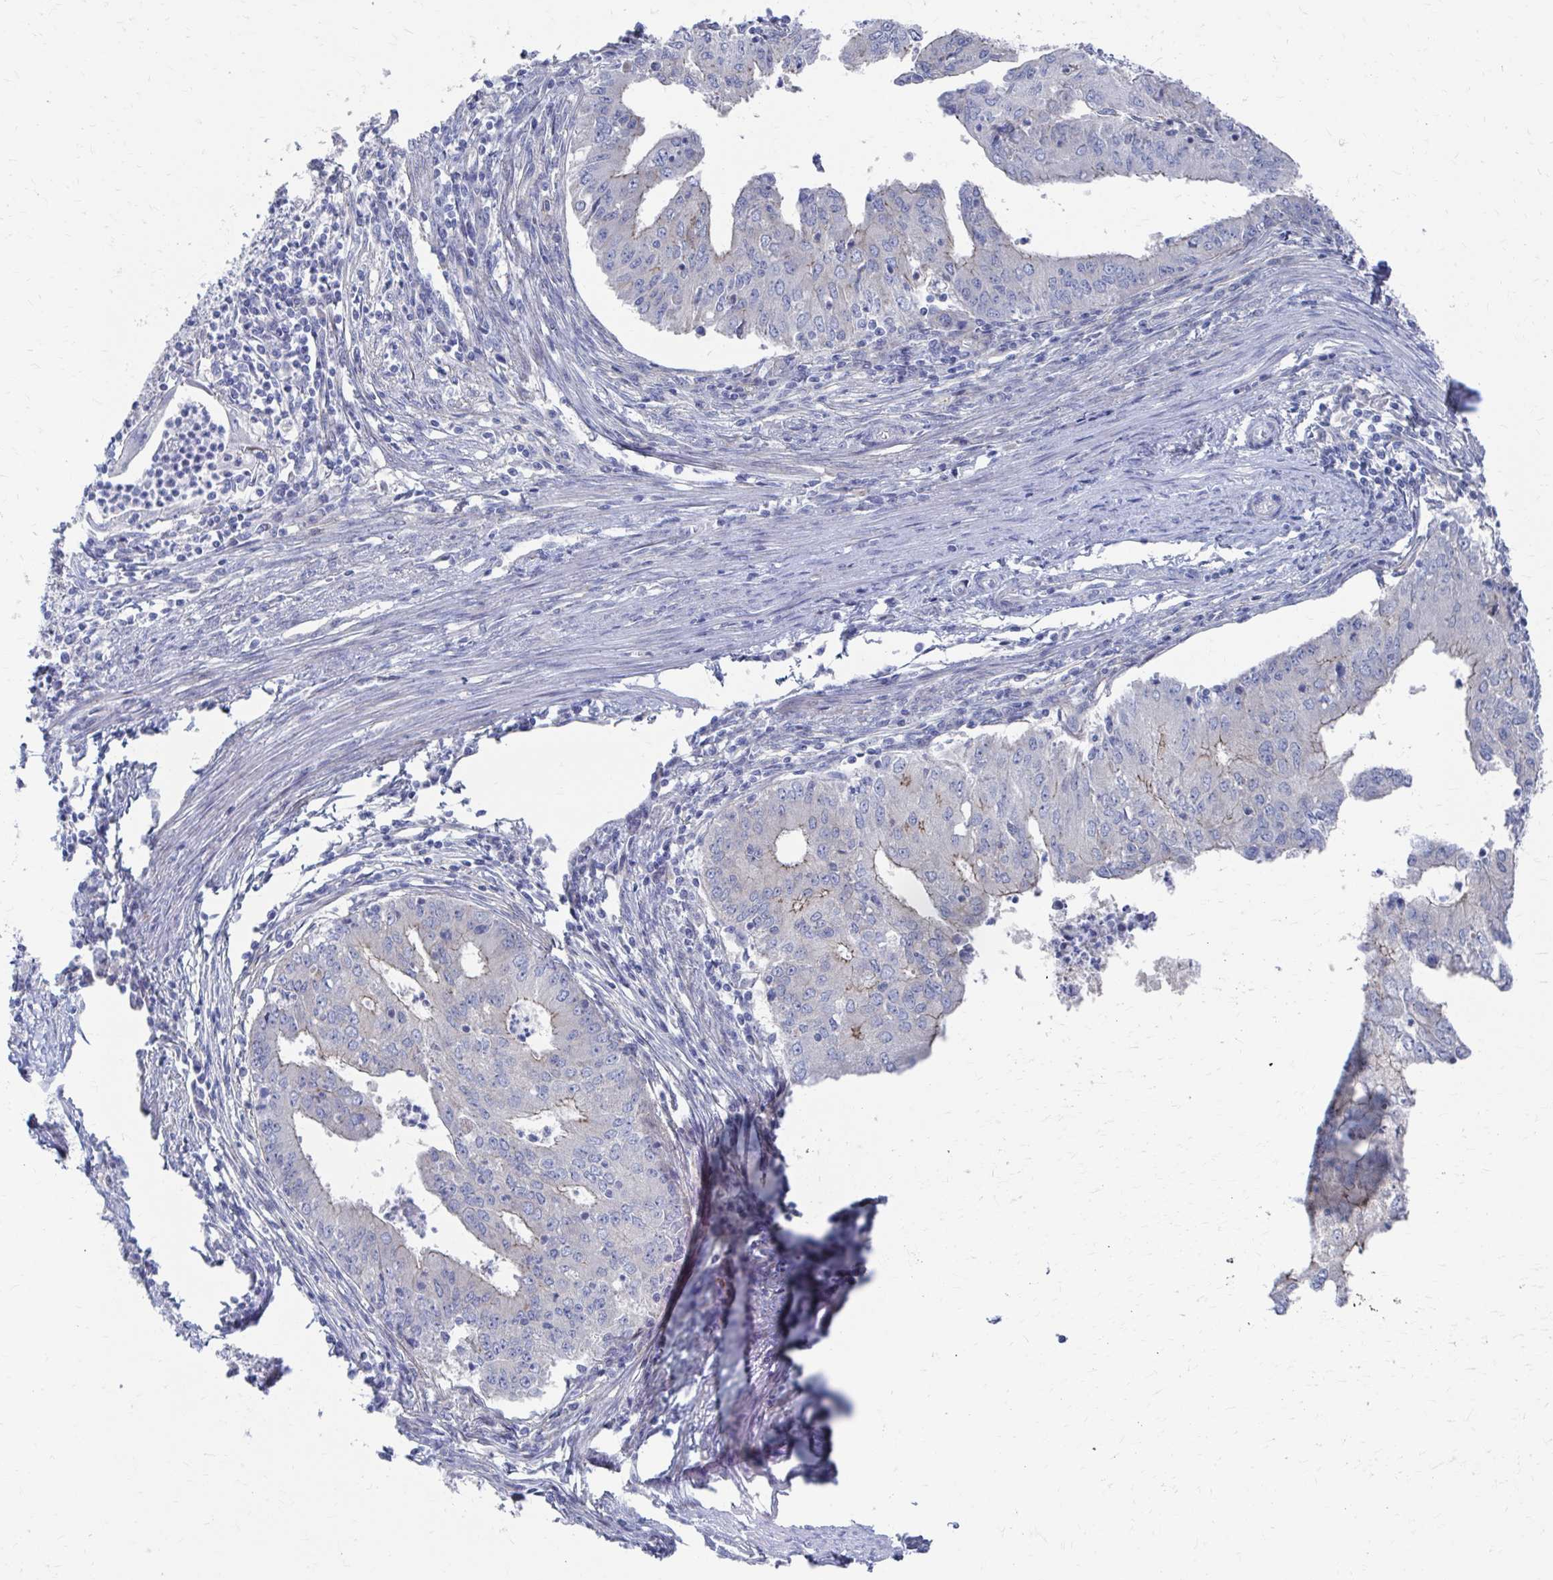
{"staining": {"intensity": "negative", "quantity": "none", "location": "none"}, "tissue": "endometrial cancer", "cell_type": "Tumor cells", "image_type": "cancer", "snomed": [{"axis": "morphology", "description": "Adenocarcinoma, NOS"}, {"axis": "topography", "description": "Endometrium"}], "caption": "Immunohistochemical staining of adenocarcinoma (endometrial) demonstrates no significant positivity in tumor cells. The staining is performed using DAB brown chromogen with nuclei counter-stained in using hematoxylin.", "gene": "PLEKHG7", "patient": {"sex": "female", "age": 50}}